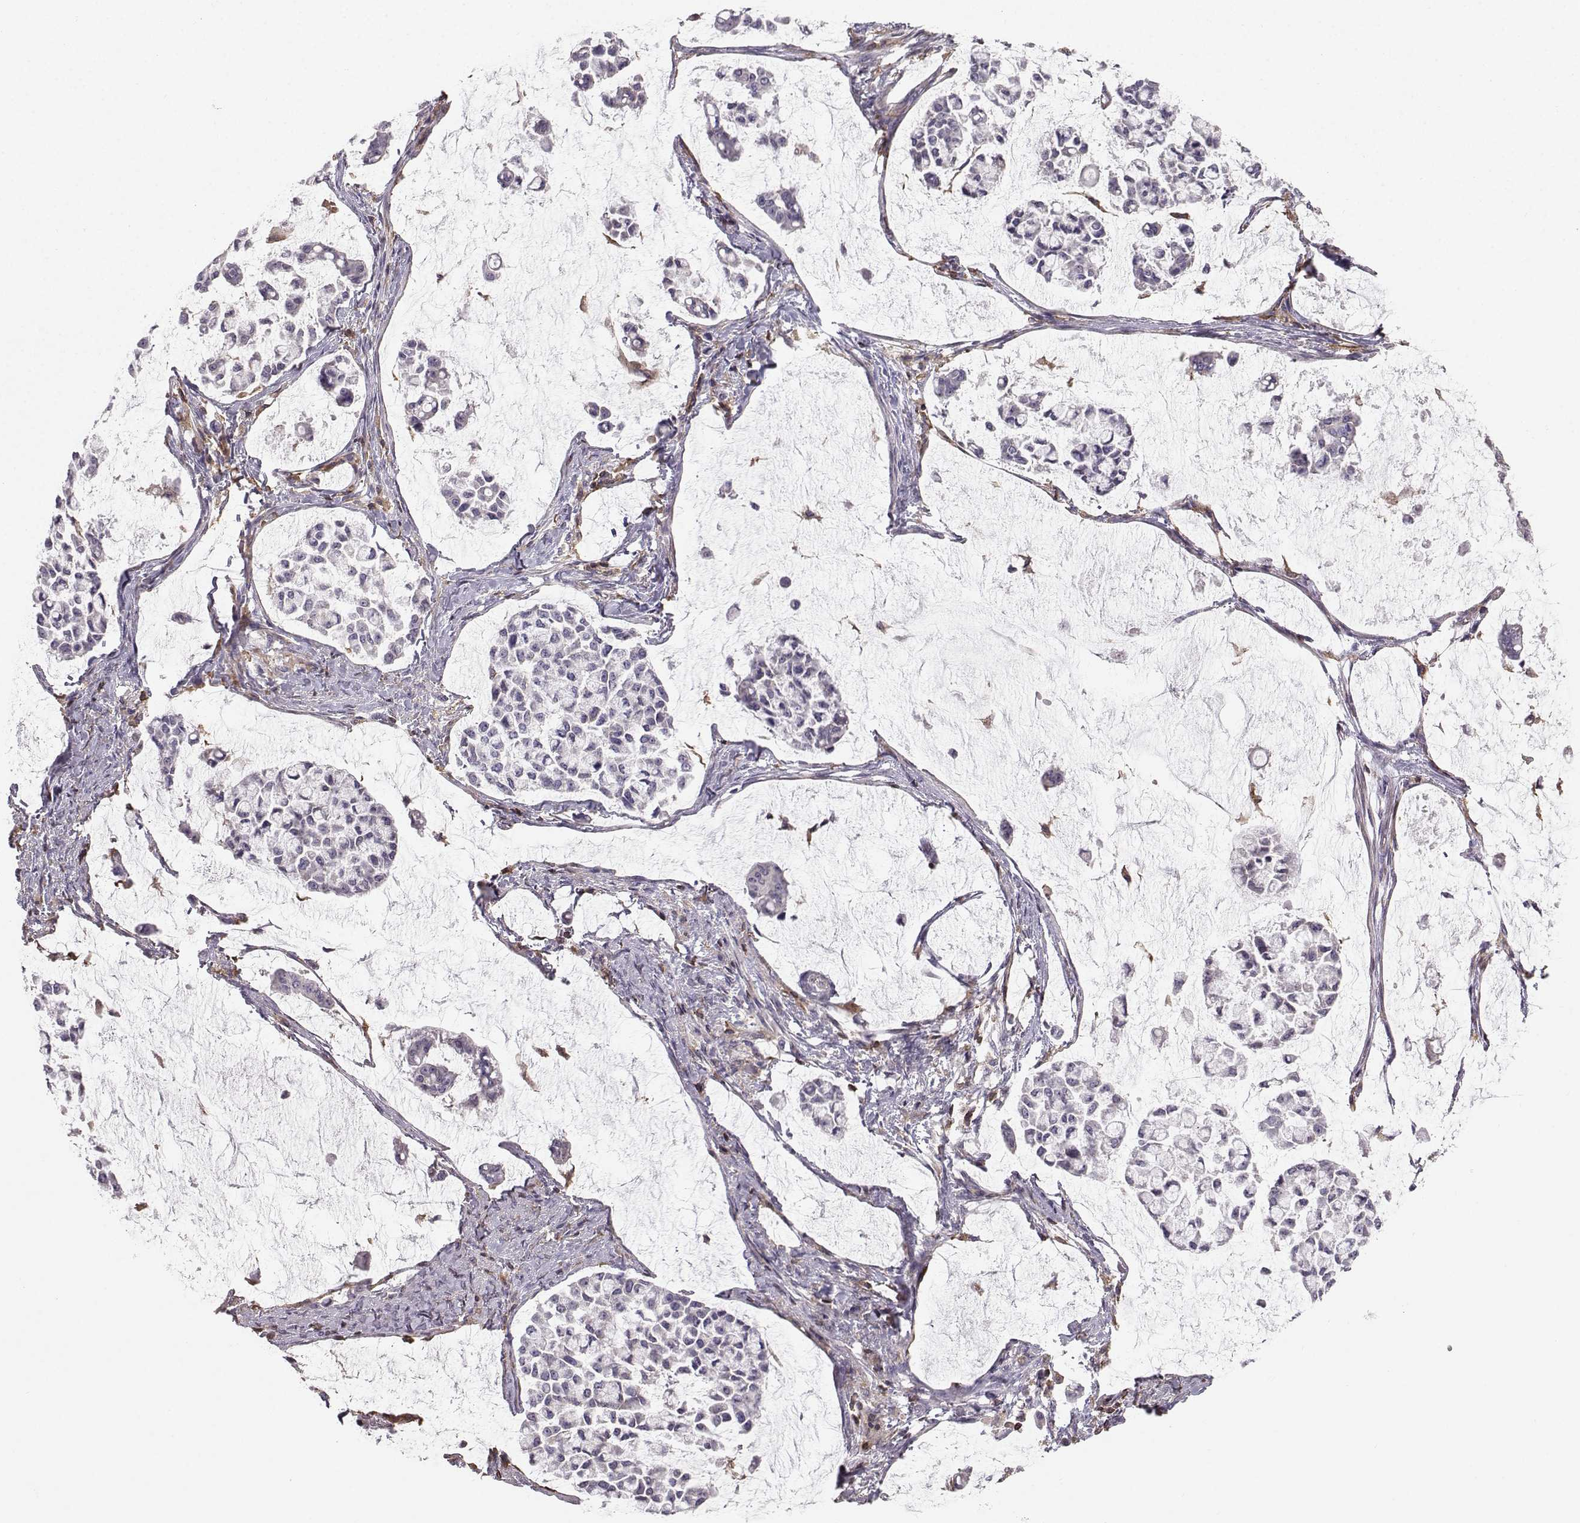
{"staining": {"intensity": "negative", "quantity": "none", "location": "none"}, "tissue": "stomach cancer", "cell_type": "Tumor cells", "image_type": "cancer", "snomed": [{"axis": "morphology", "description": "Adenocarcinoma, NOS"}, {"axis": "topography", "description": "Stomach"}], "caption": "The micrograph displays no staining of tumor cells in adenocarcinoma (stomach). (DAB (3,3'-diaminobenzidine) IHC visualized using brightfield microscopy, high magnification).", "gene": "ZBTB32", "patient": {"sex": "male", "age": 82}}